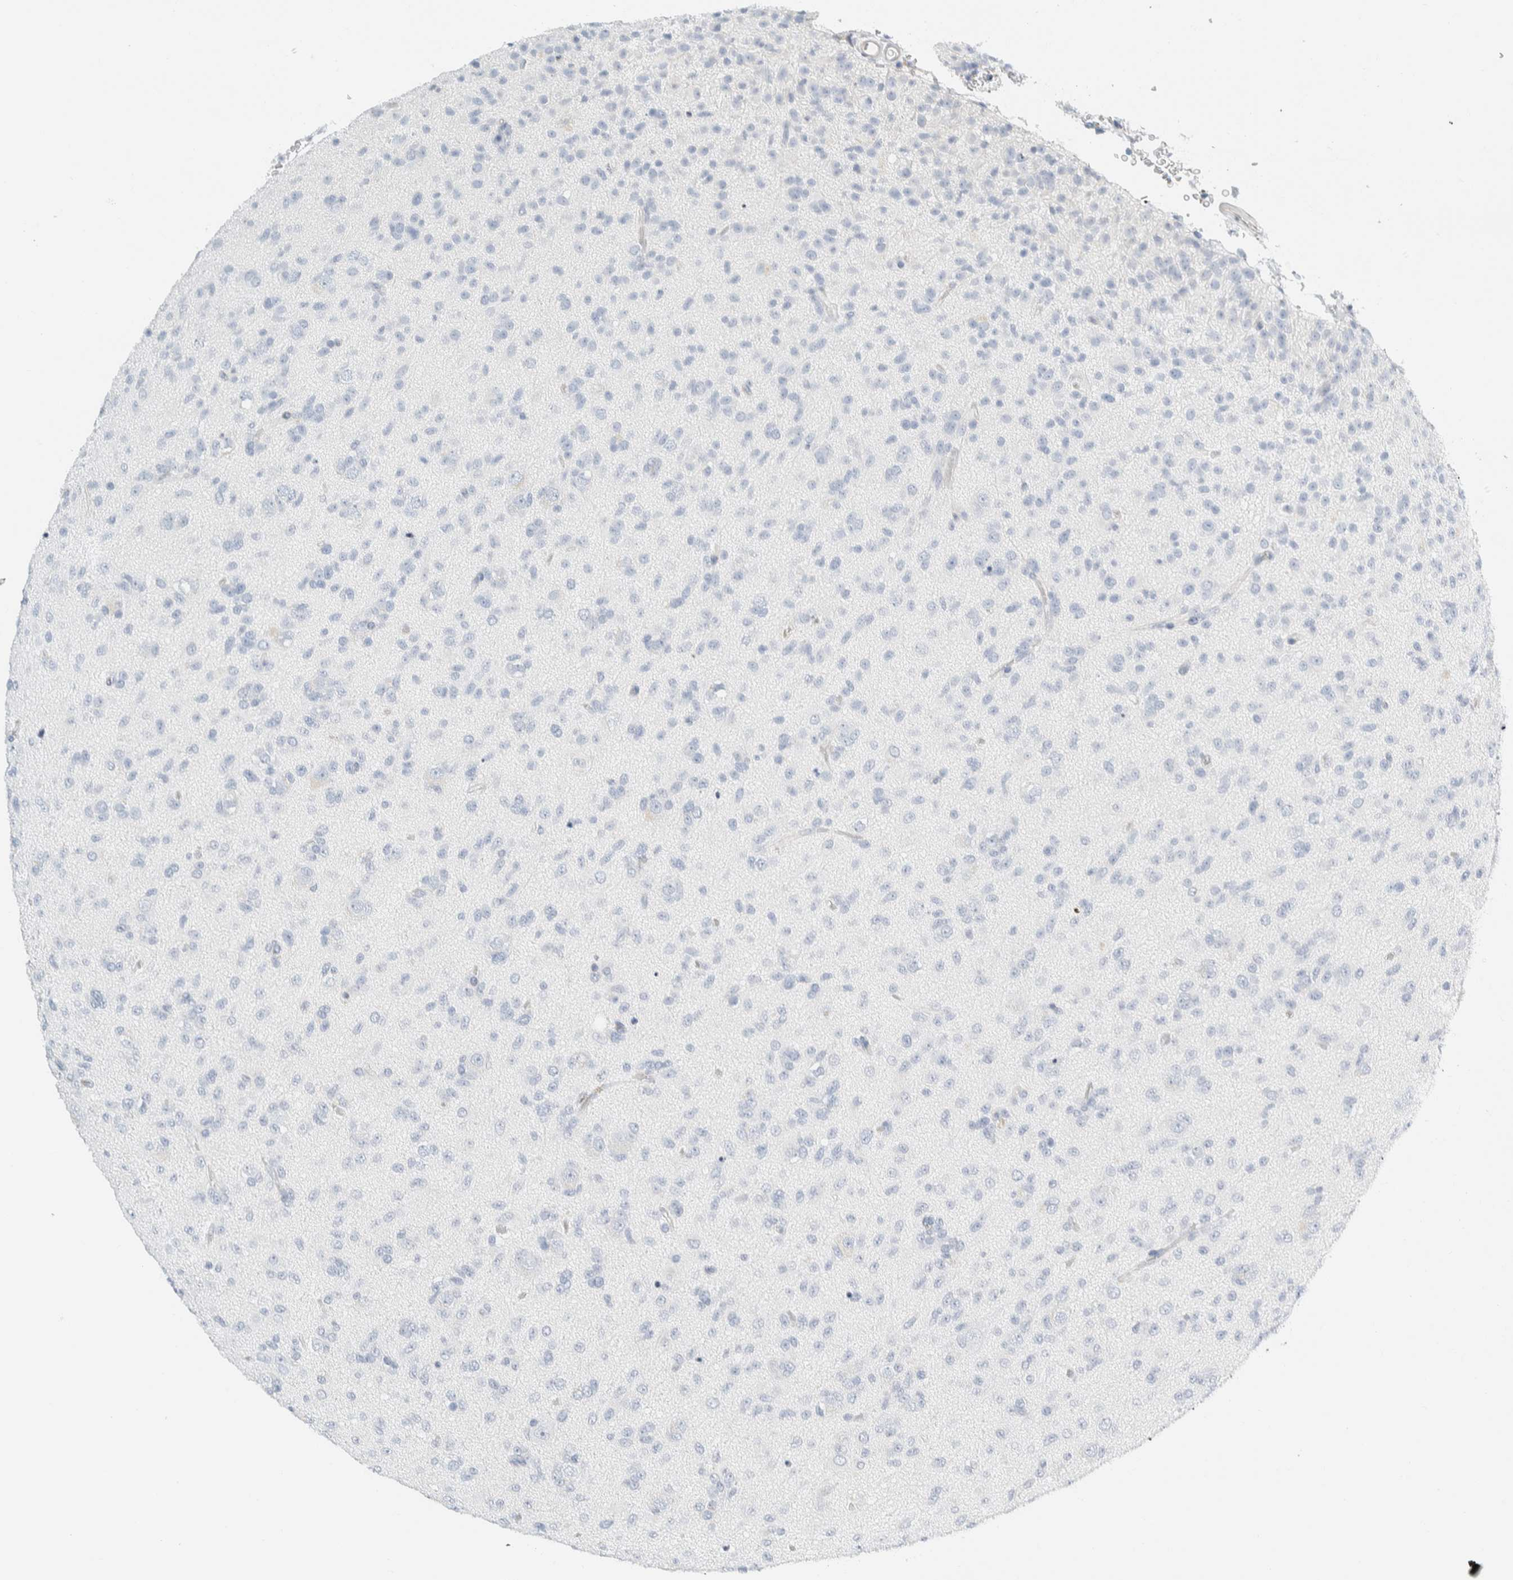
{"staining": {"intensity": "negative", "quantity": "none", "location": "none"}, "tissue": "glioma", "cell_type": "Tumor cells", "image_type": "cancer", "snomed": [{"axis": "morphology", "description": "Glioma, malignant, Low grade"}, {"axis": "topography", "description": "Brain"}], "caption": "The micrograph demonstrates no staining of tumor cells in malignant glioma (low-grade).", "gene": "ARHGAP27", "patient": {"sex": "male", "age": 65}}